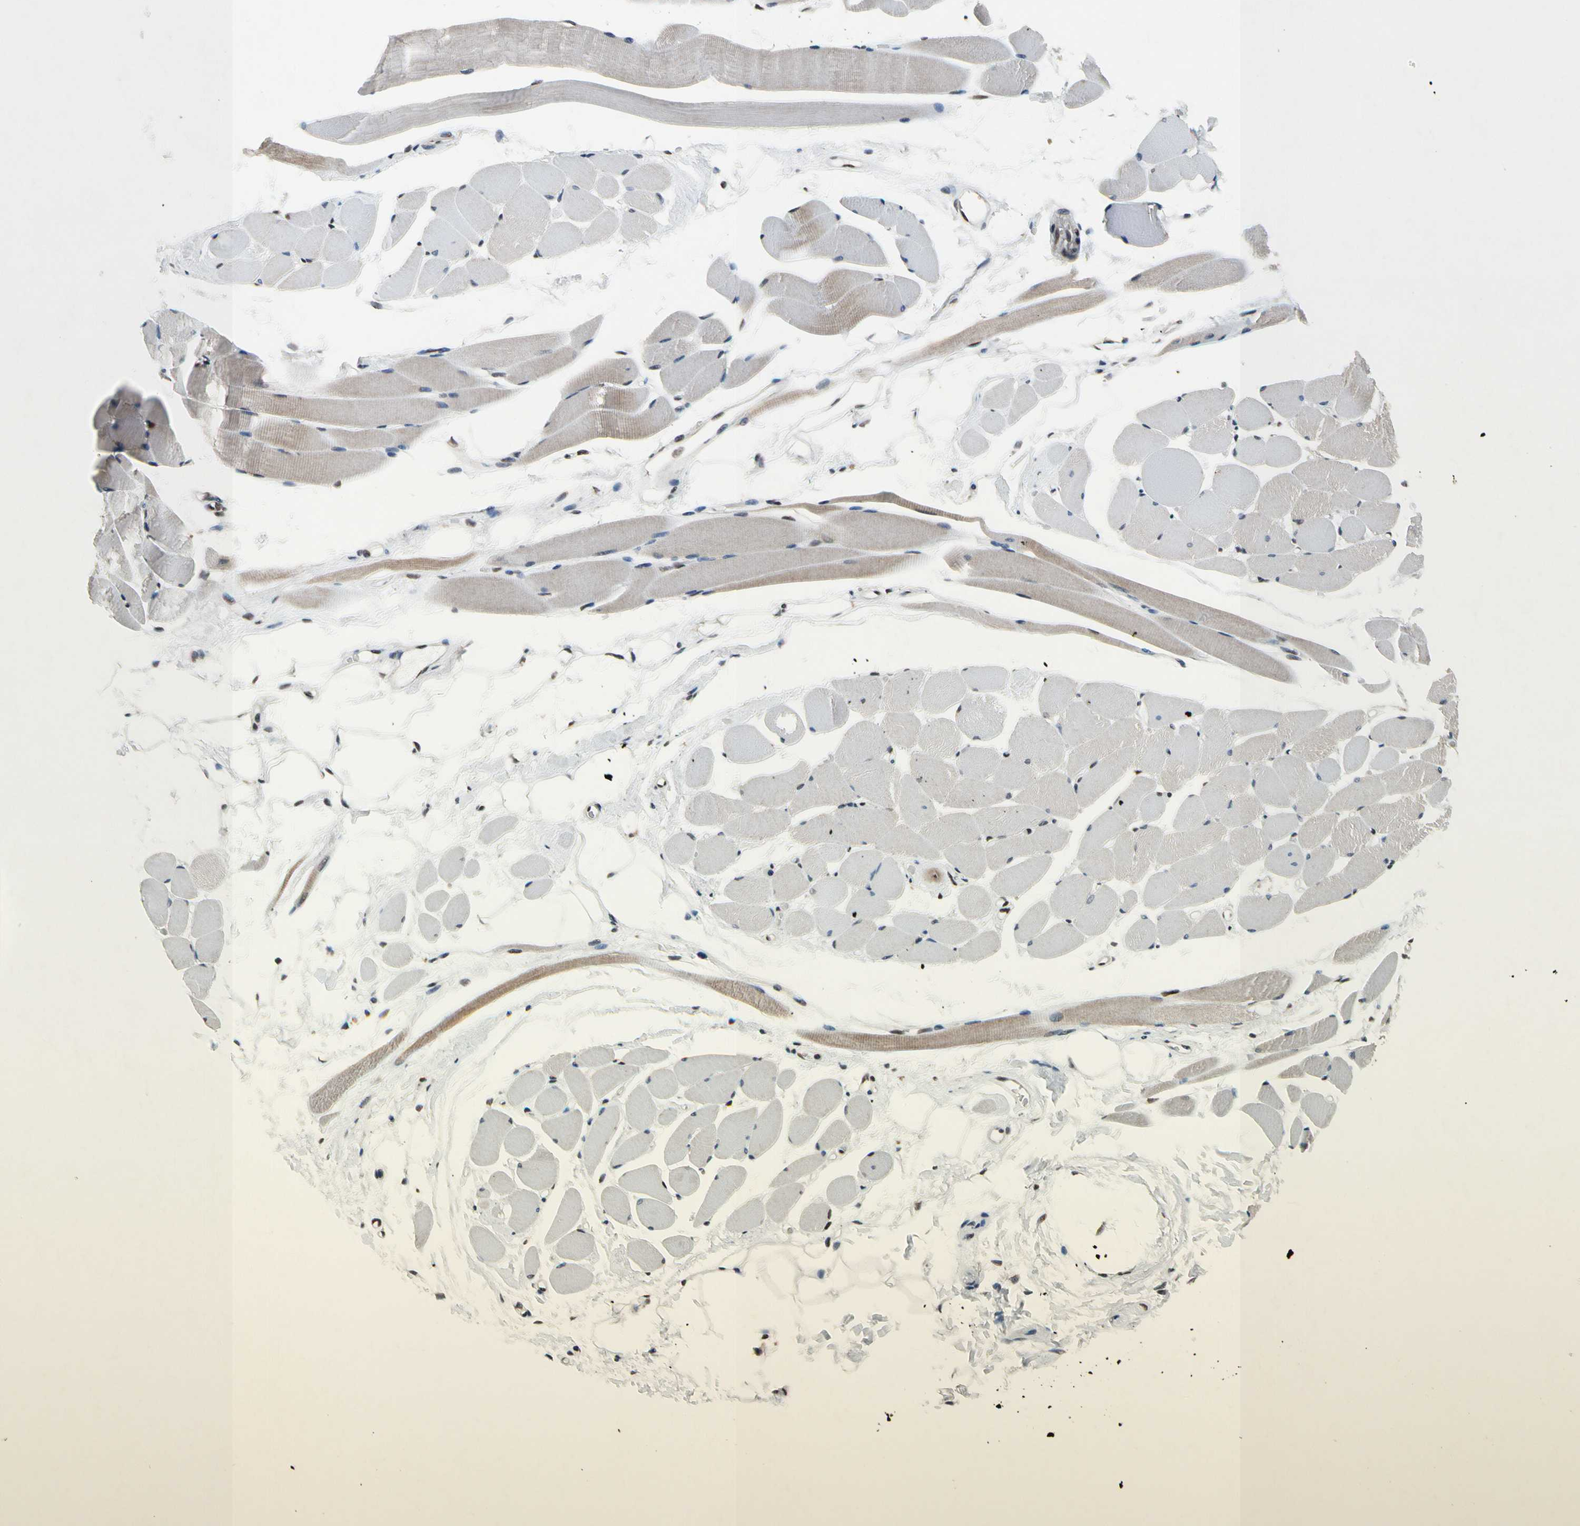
{"staining": {"intensity": "moderate", "quantity": "<25%", "location": "cytoplasmic/membranous,nuclear"}, "tissue": "skeletal muscle", "cell_type": "Myocytes", "image_type": "normal", "snomed": [{"axis": "morphology", "description": "Normal tissue, NOS"}, {"axis": "topography", "description": "Skeletal muscle"}, {"axis": "topography", "description": "Peripheral nerve tissue"}], "caption": "This is a photomicrograph of immunohistochemistry (IHC) staining of unremarkable skeletal muscle, which shows moderate expression in the cytoplasmic/membranous,nuclear of myocytes.", "gene": "RECQL", "patient": {"sex": "female", "age": 84}}